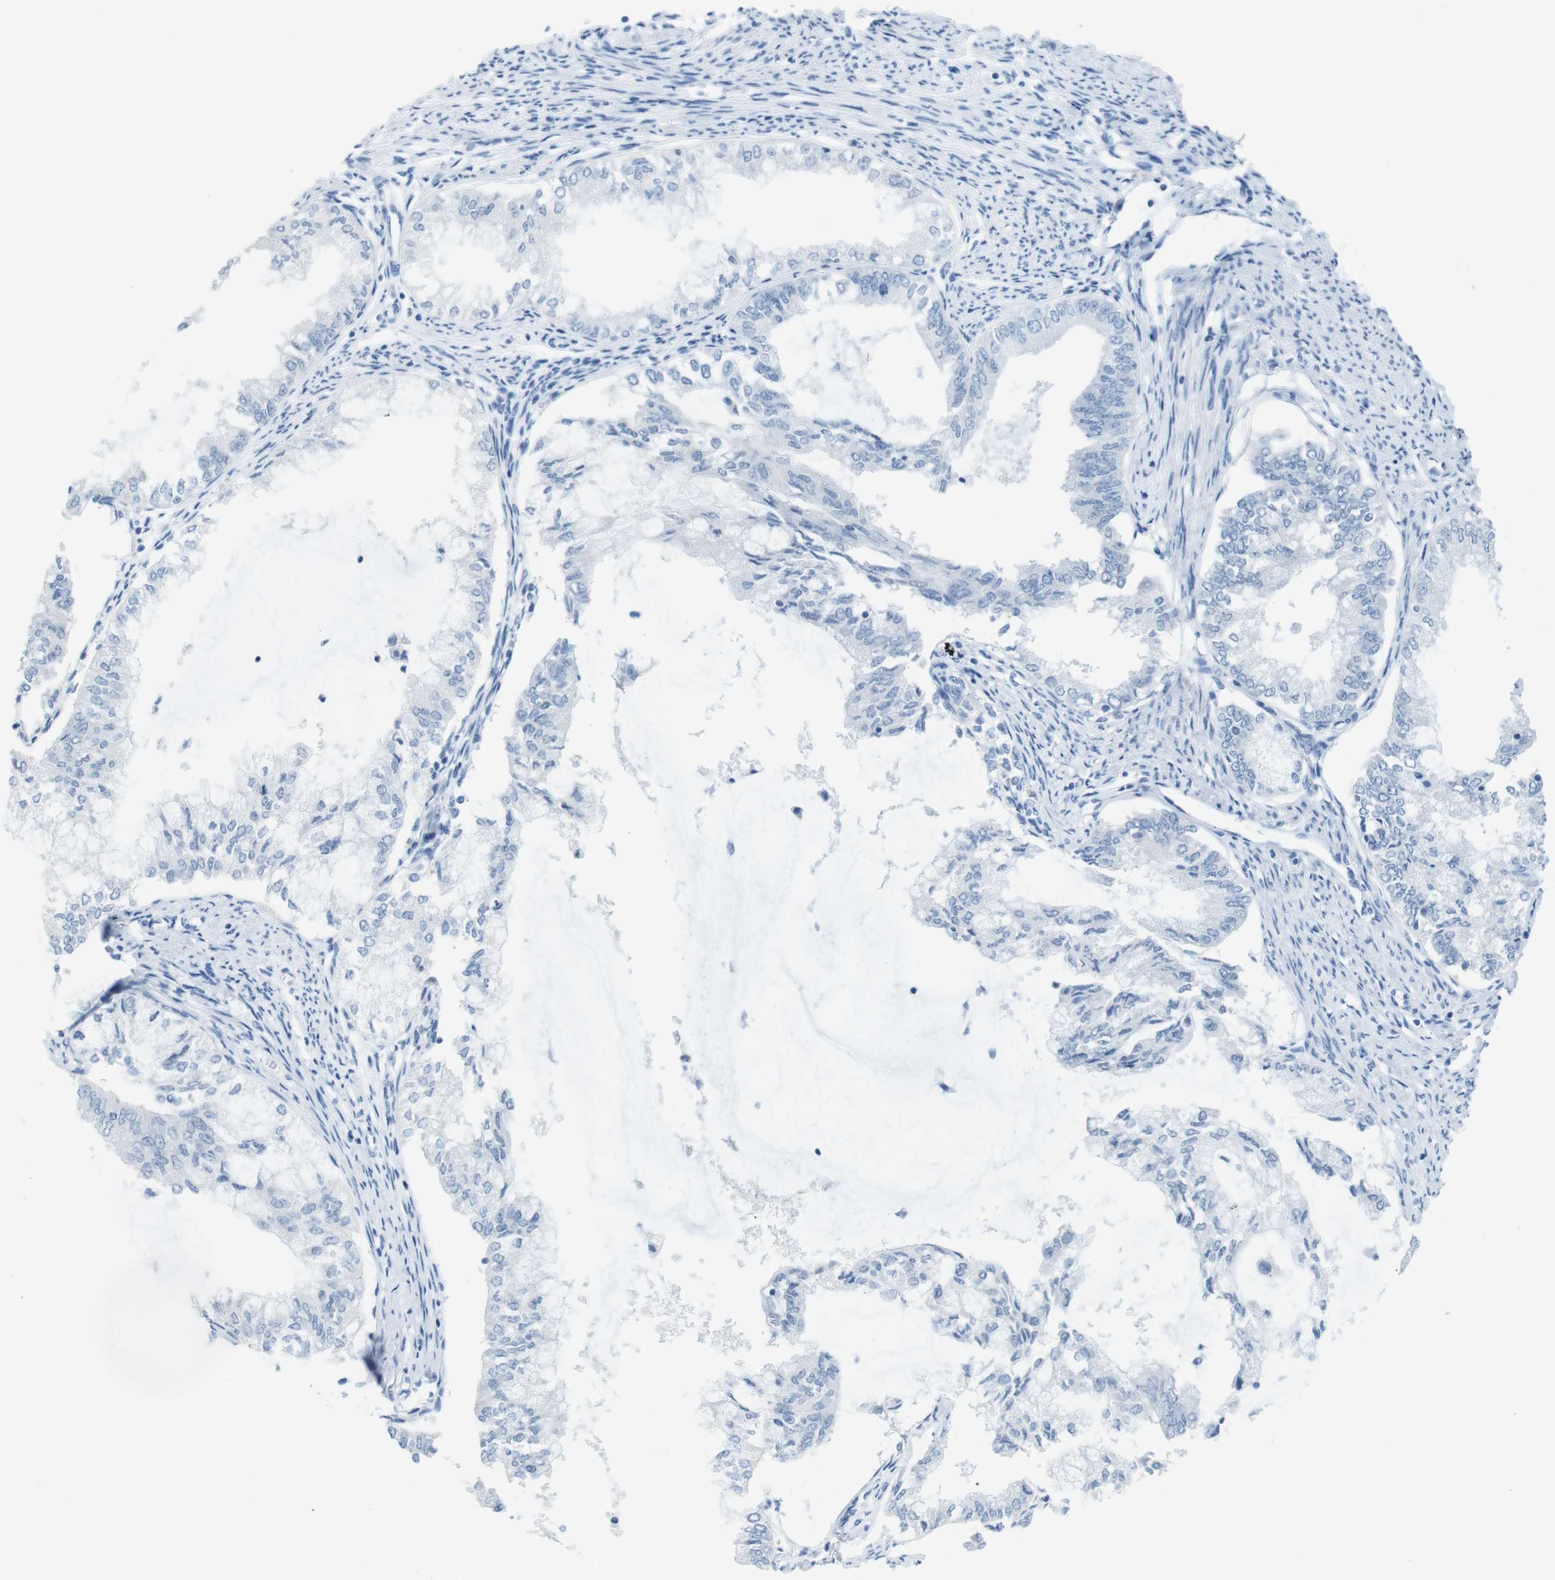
{"staining": {"intensity": "negative", "quantity": "none", "location": "none"}, "tissue": "endometrial cancer", "cell_type": "Tumor cells", "image_type": "cancer", "snomed": [{"axis": "morphology", "description": "Adenocarcinoma, NOS"}, {"axis": "topography", "description": "Endometrium"}], "caption": "Tumor cells show no significant staining in adenocarcinoma (endometrial).", "gene": "OPN1SW", "patient": {"sex": "female", "age": 86}}